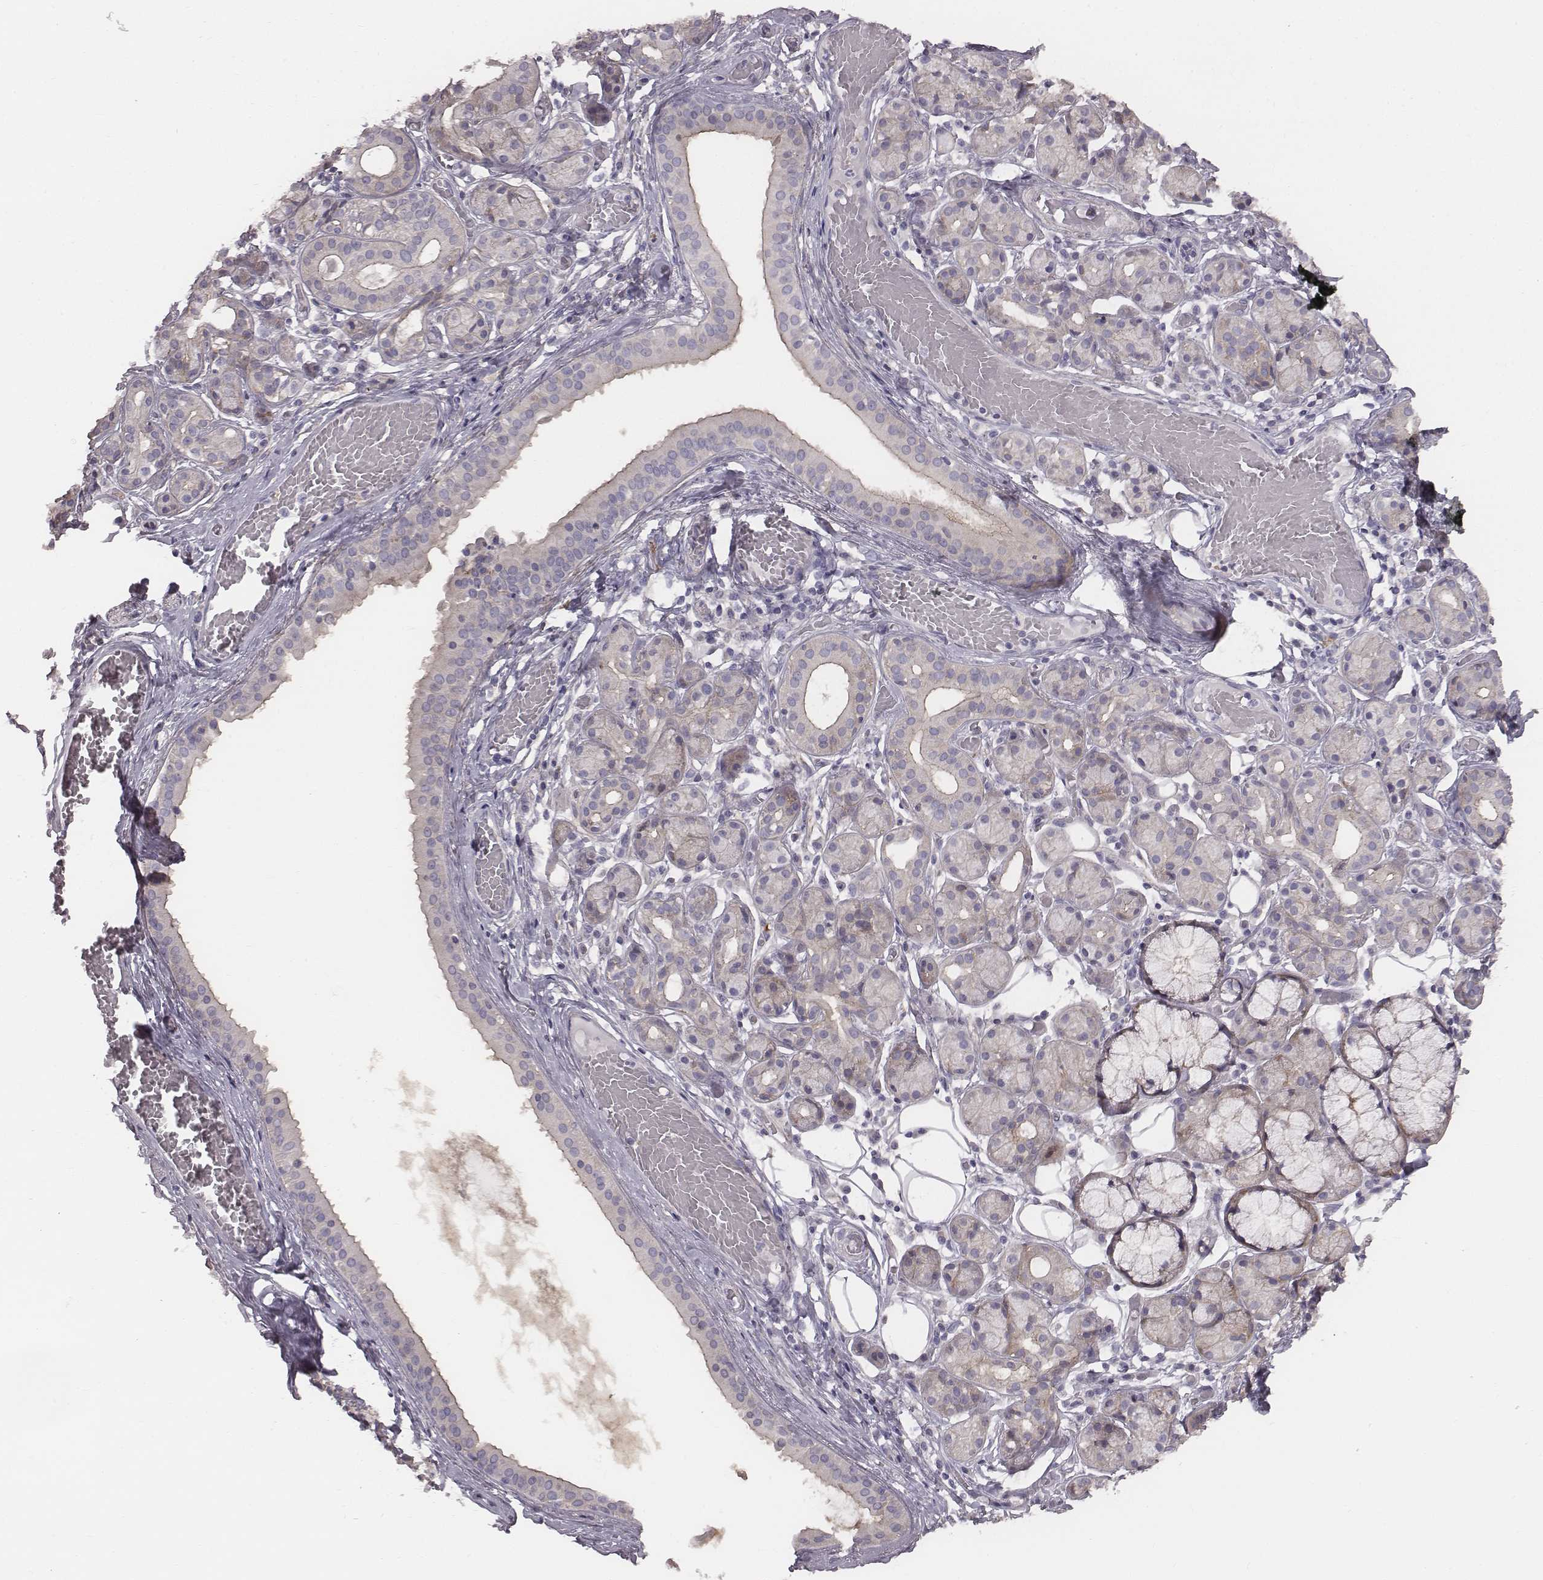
{"staining": {"intensity": "strong", "quantity": "<25%", "location": "cytoplasmic/membranous"}, "tissue": "salivary gland", "cell_type": "Glandular cells", "image_type": "normal", "snomed": [{"axis": "morphology", "description": "Normal tissue, NOS"}, {"axis": "topography", "description": "Salivary gland"}, {"axis": "topography", "description": "Peripheral nerve tissue"}], "caption": "Immunohistochemistry (IHC) photomicrograph of normal salivary gland stained for a protein (brown), which reveals medium levels of strong cytoplasmic/membranous positivity in about <25% of glandular cells.", "gene": "PRKCZ", "patient": {"sex": "male", "age": 71}}